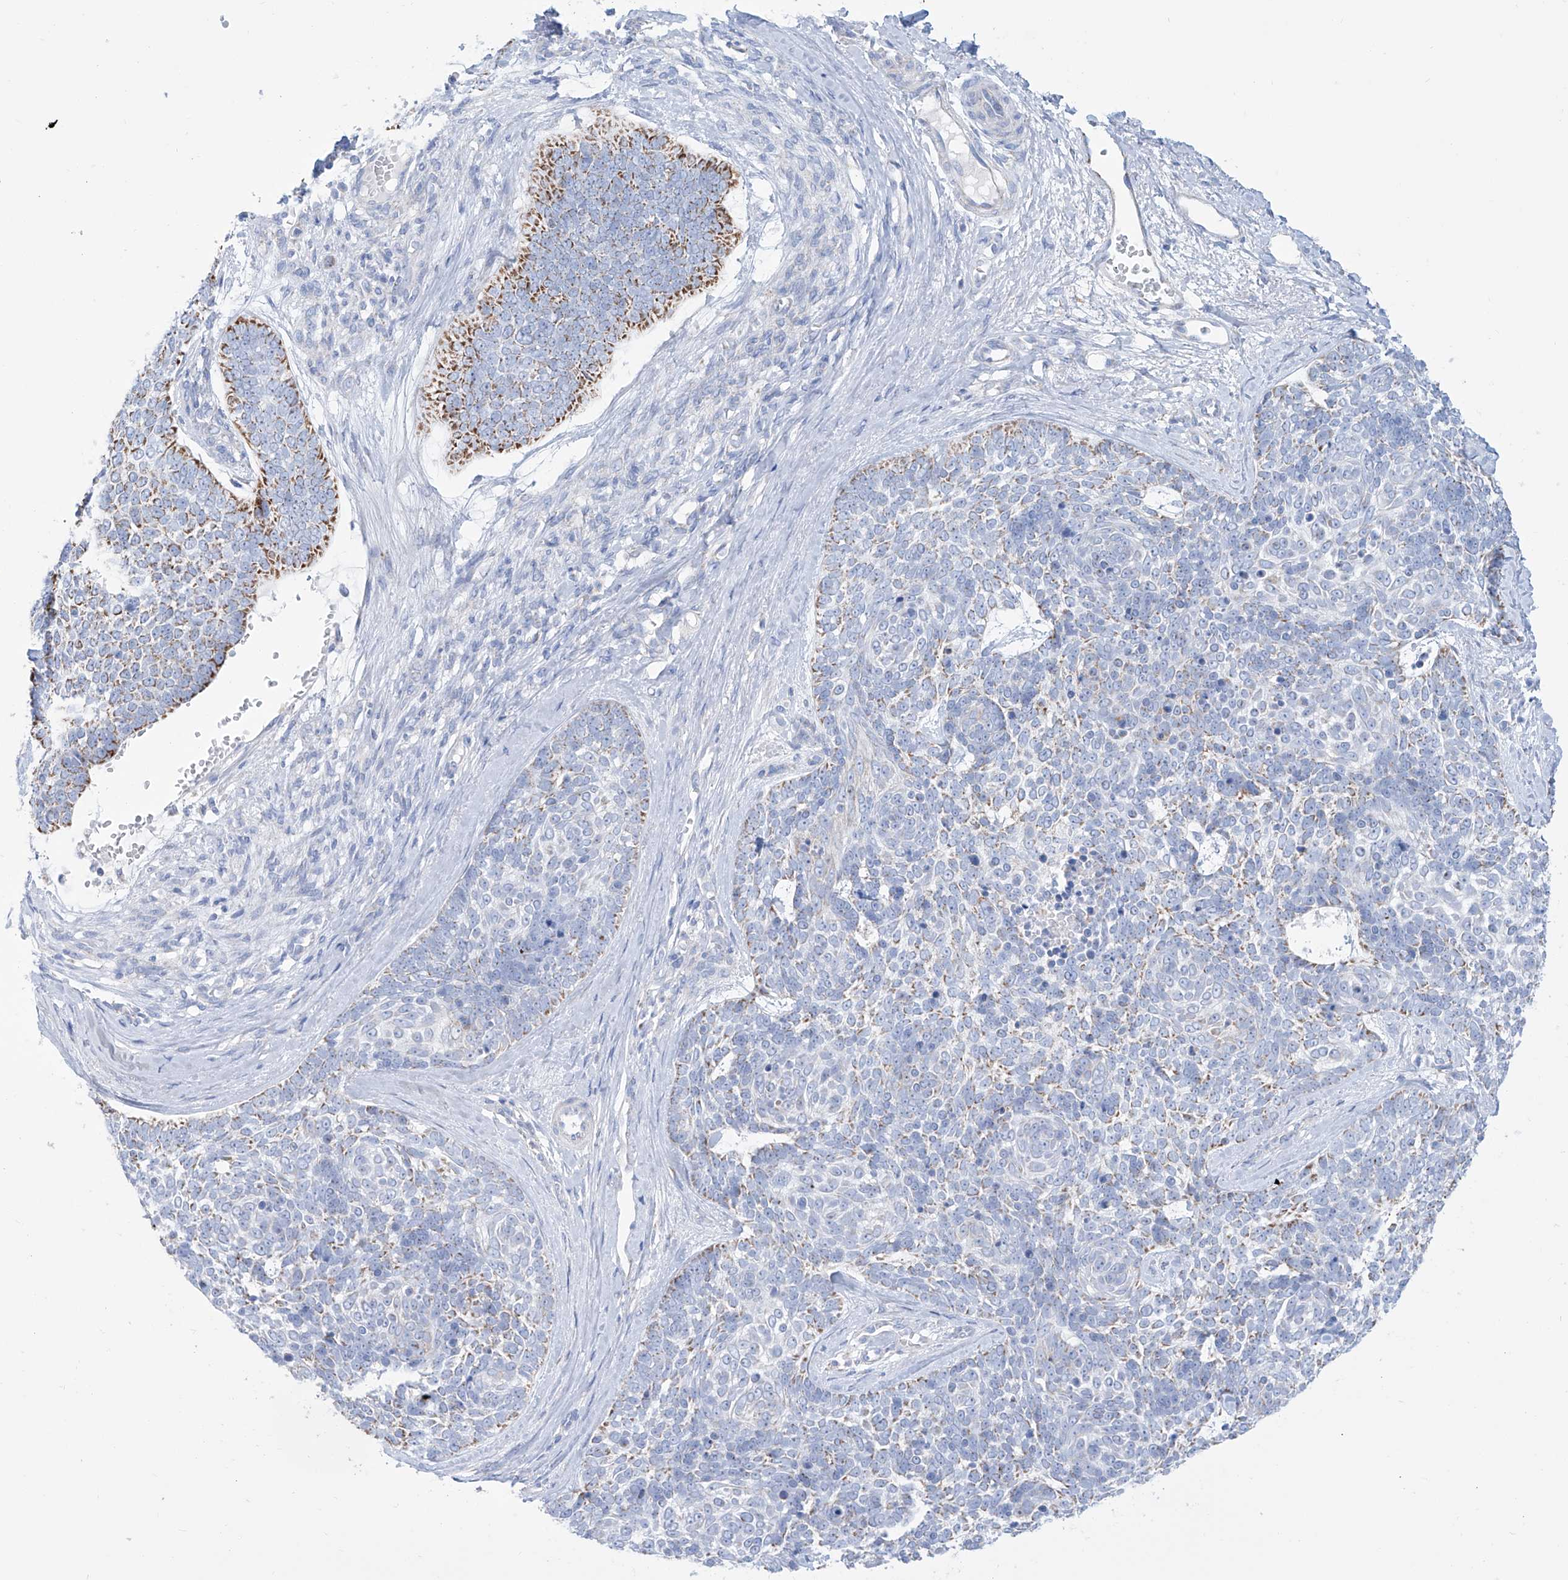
{"staining": {"intensity": "strong", "quantity": "<25%", "location": "cytoplasmic/membranous"}, "tissue": "skin cancer", "cell_type": "Tumor cells", "image_type": "cancer", "snomed": [{"axis": "morphology", "description": "Basal cell carcinoma"}, {"axis": "topography", "description": "Skin"}], "caption": "Immunohistochemical staining of human skin cancer shows medium levels of strong cytoplasmic/membranous protein staining in approximately <25% of tumor cells. (DAB = brown stain, brightfield microscopy at high magnification).", "gene": "ALDH6A1", "patient": {"sex": "female", "age": 81}}